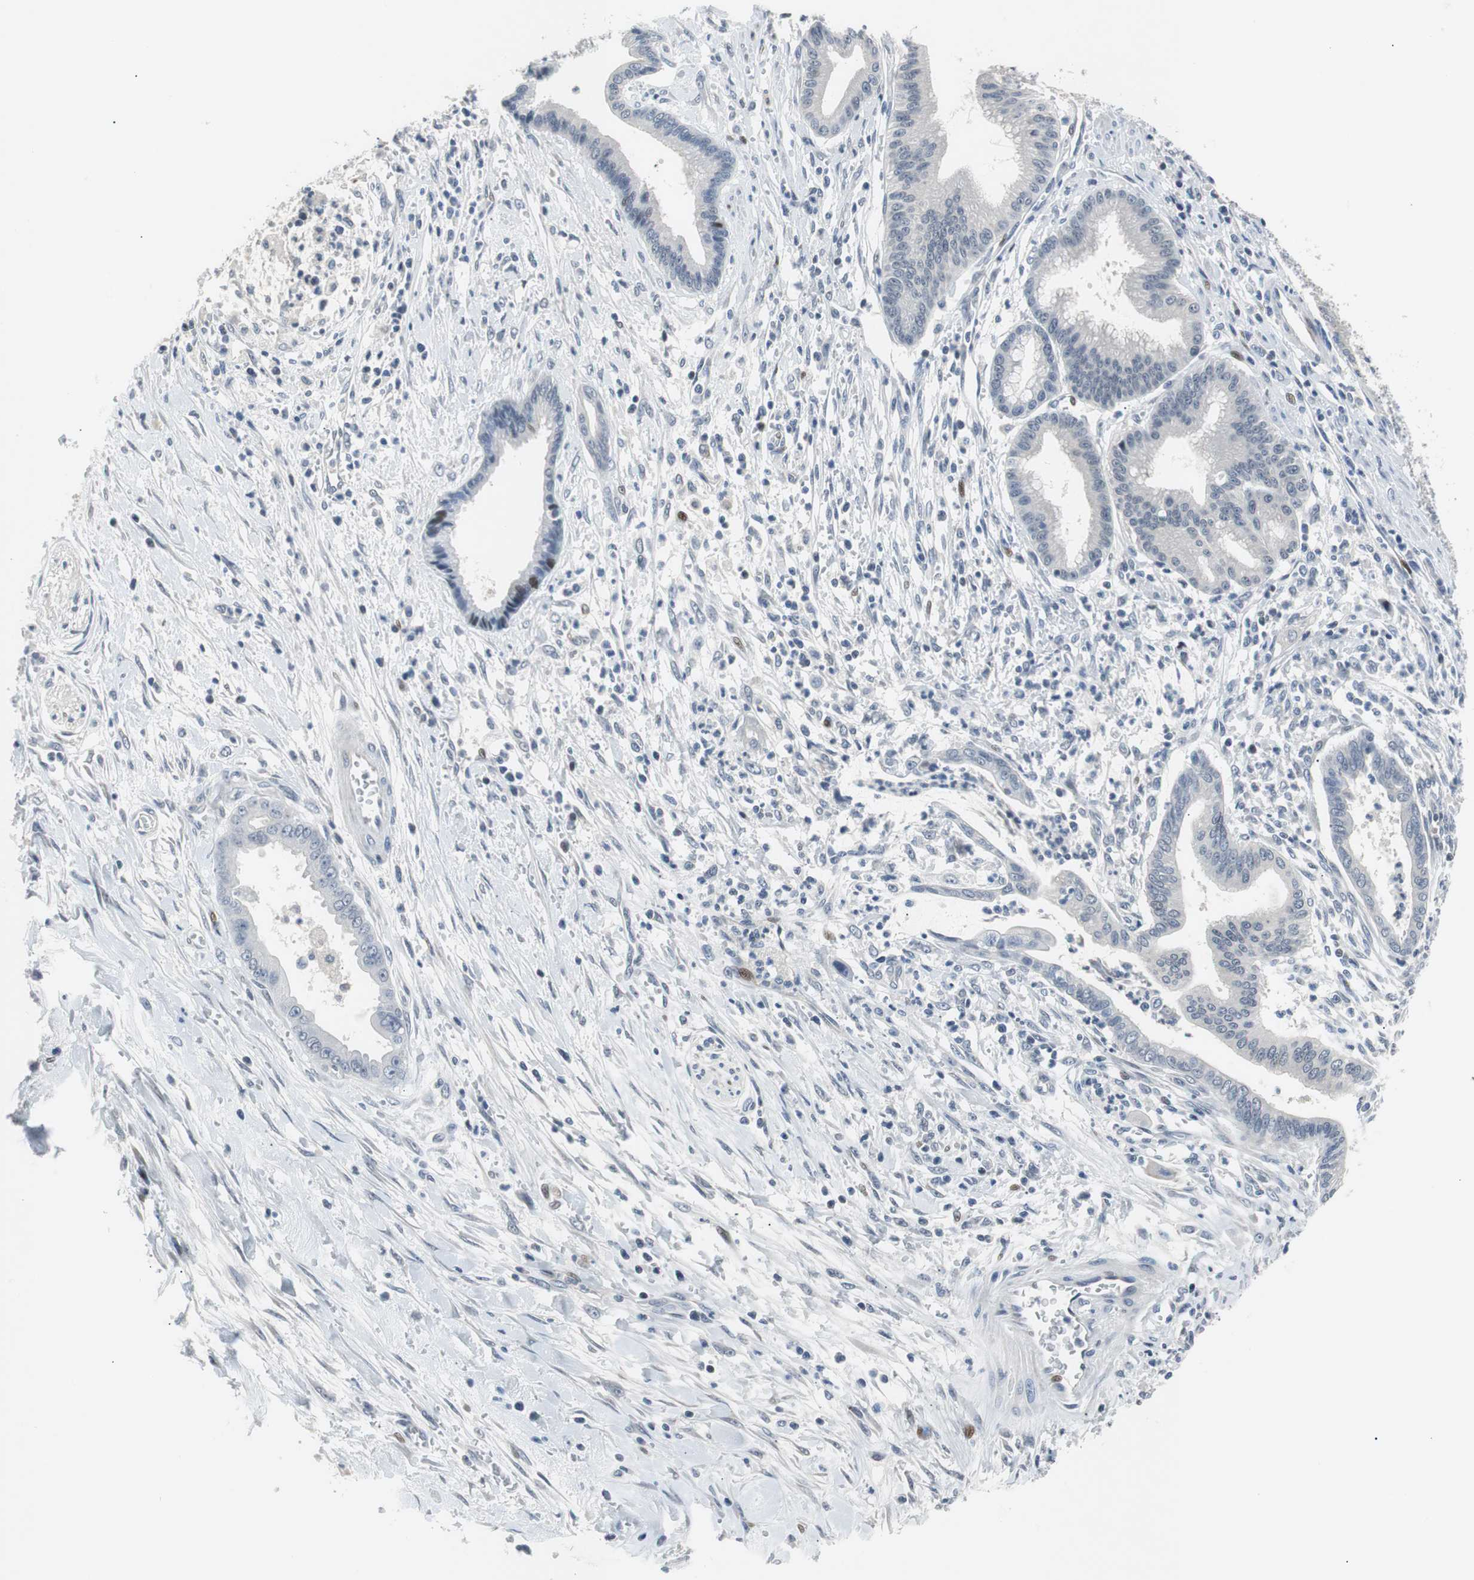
{"staining": {"intensity": "negative", "quantity": "none", "location": "none"}, "tissue": "pancreatic cancer", "cell_type": "Tumor cells", "image_type": "cancer", "snomed": [{"axis": "morphology", "description": "Adenocarcinoma, NOS"}, {"axis": "topography", "description": "Pancreas"}], "caption": "Pancreatic adenocarcinoma stained for a protein using immunohistochemistry (IHC) exhibits no staining tumor cells.", "gene": "MAP2K4", "patient": {"sex": "male", "age": 59}}